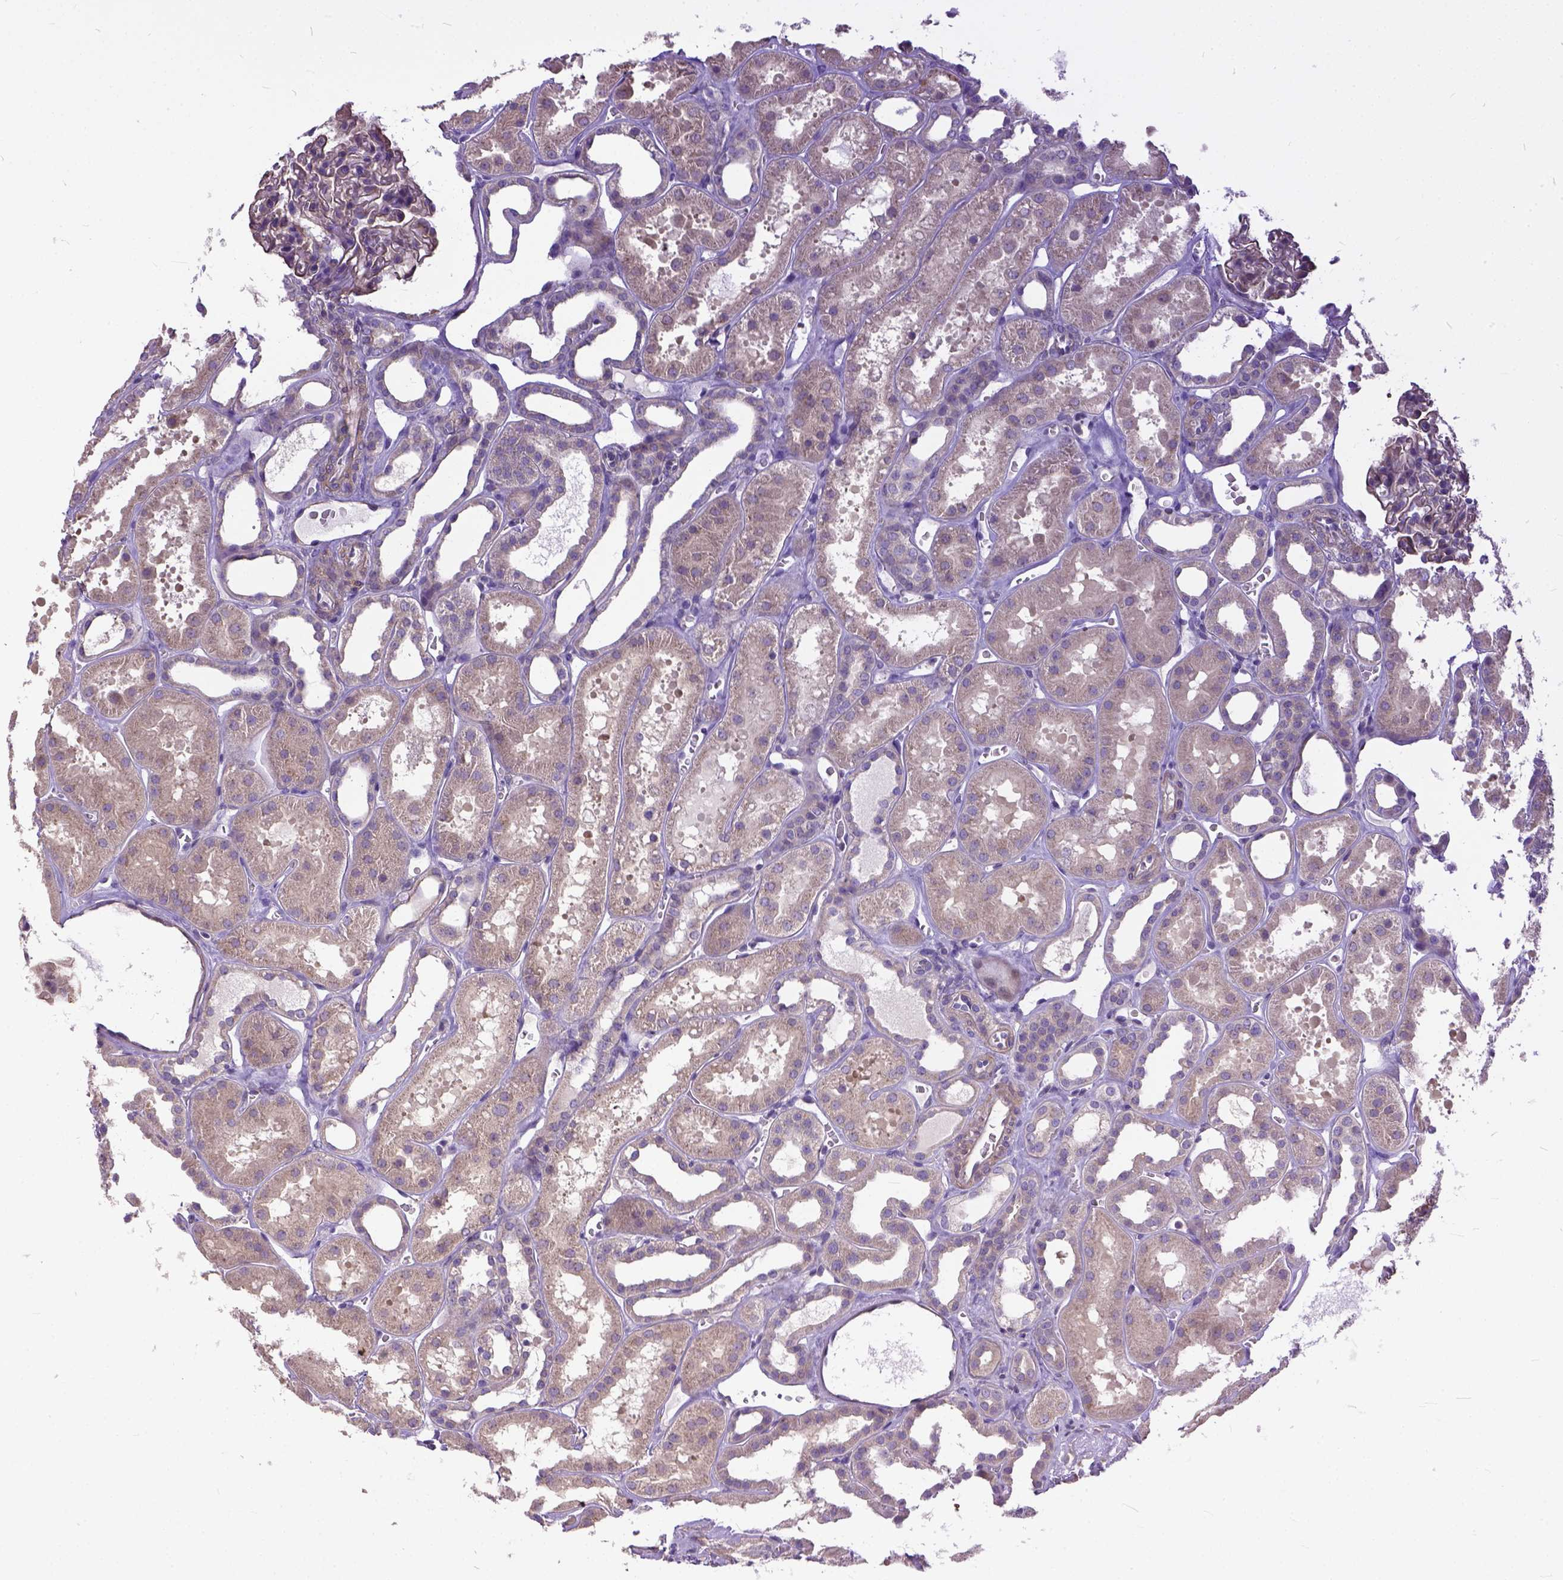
{"staining": {"intensity": "weak", "quantity": ">75%", "location": "cytoplasmic/membranous"}, "tissue": "kidney", "cell_type": "Cells in glomeruli", "image_type": "normal", "snomed": [{"axis": "morphology", "description": "Normal tissue, NOS"}, {"axis": "topography", "description": "Kidney"}], "caption": "Approximately >75% of cells in glomeruli in normal kidney display weak cytoplasmic/membranous protein staining as visualized by brown immunohistochemical staining.", "gene": "BANF2", "patient": {"sex": "female", "age": 41}}